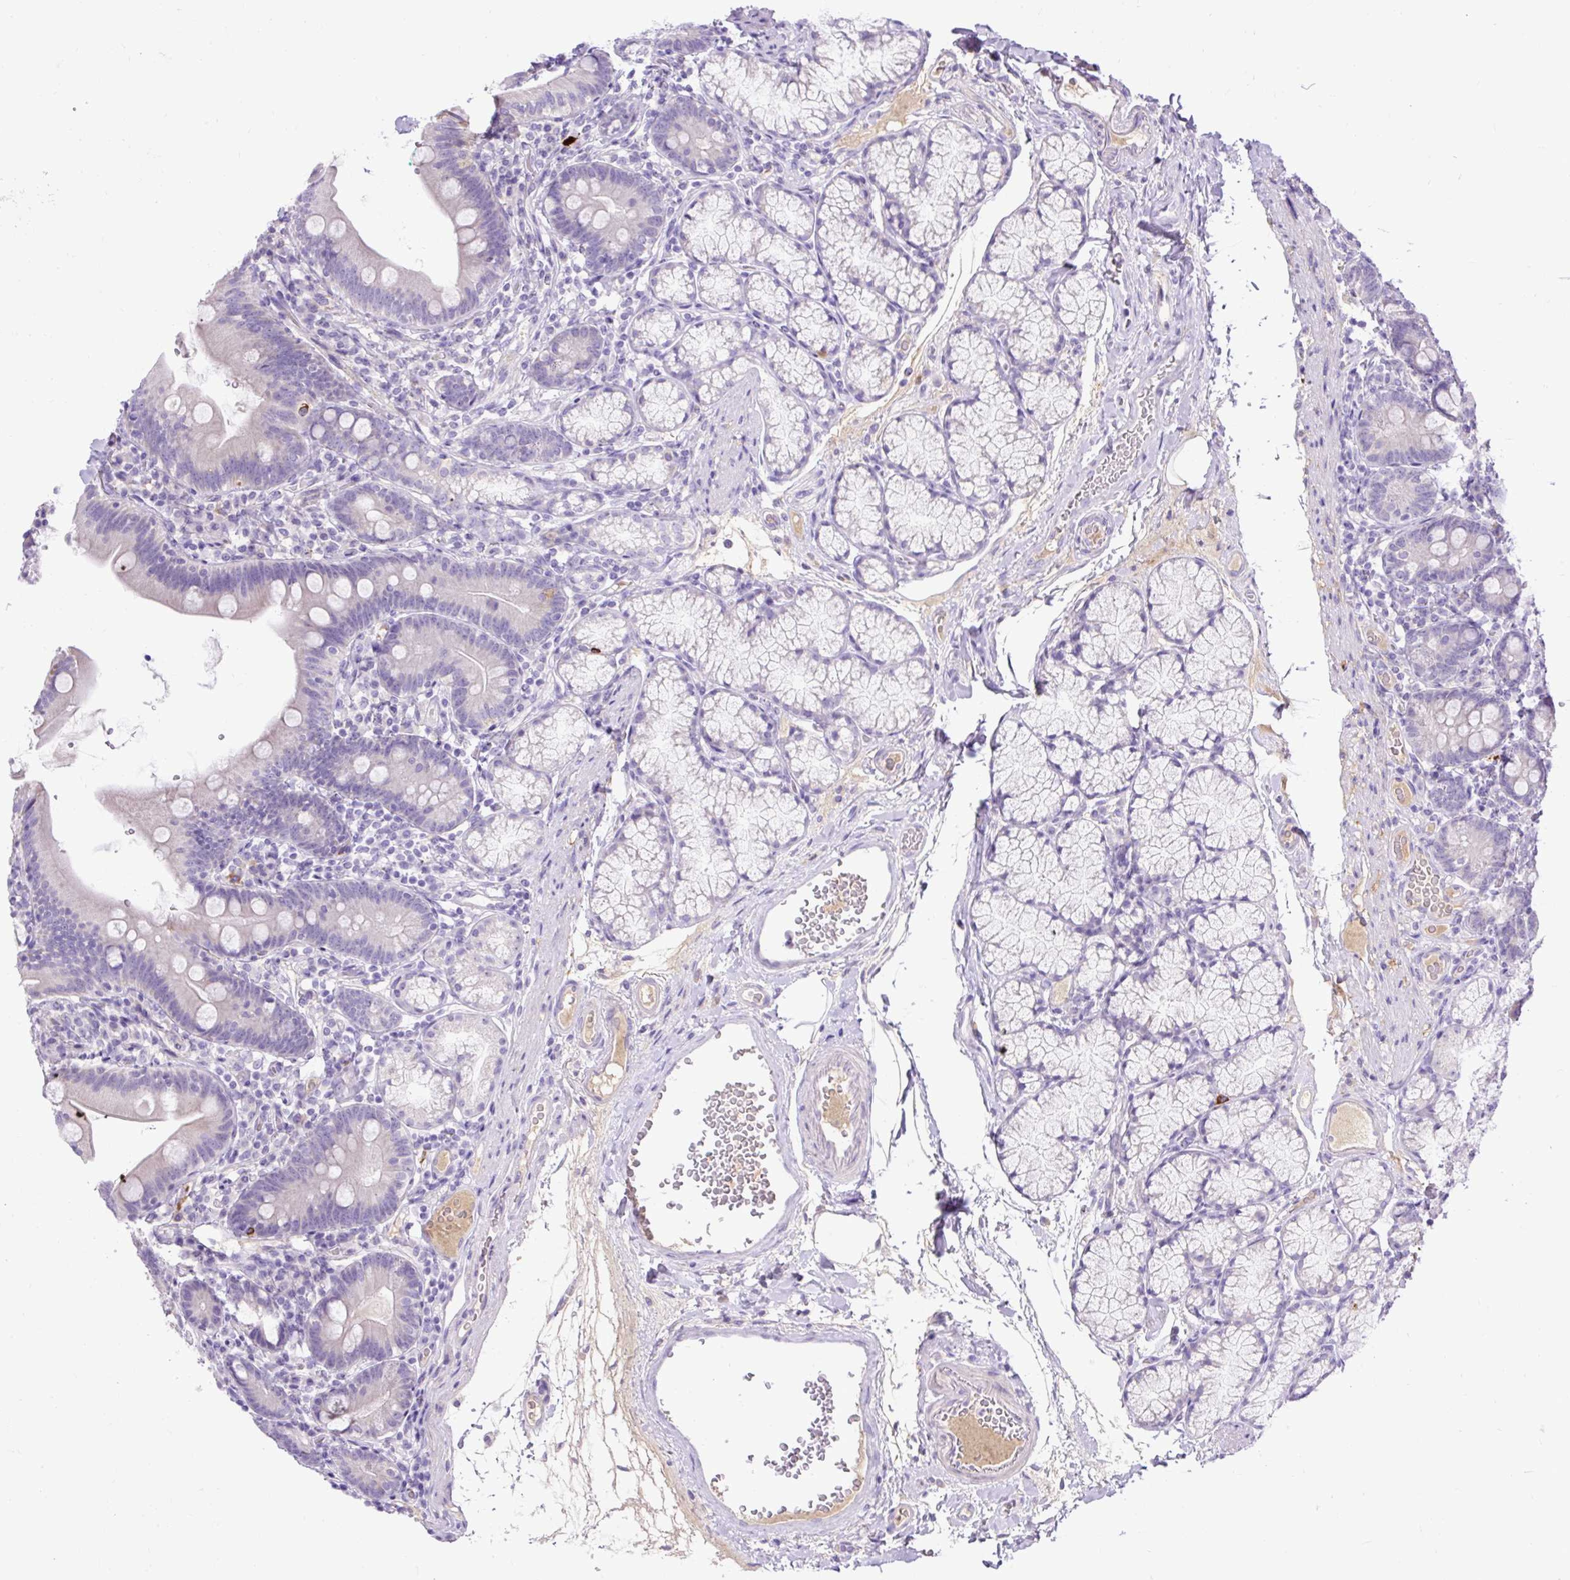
{"staining": {"intensity": "weak", "quantity": "25%-75%", "location": "cytoplasmic/membranous"}, "tissue": "duodenum", "cell_type": "Glandular cells", "image_type": "normal", "snomed": [{"axis": "morphology", "description": "Normal tissue, NOS"}, {"axis": "topography", "description": "Duodenum"}], "caption": "Duodenum stained for a protein (brown) displays weak cytoplasmic/membranous positive expression in about 25%-75% of glandular cells.", "gene": "SPTBN5", "patient": {"sex": "female", "age": 67}}